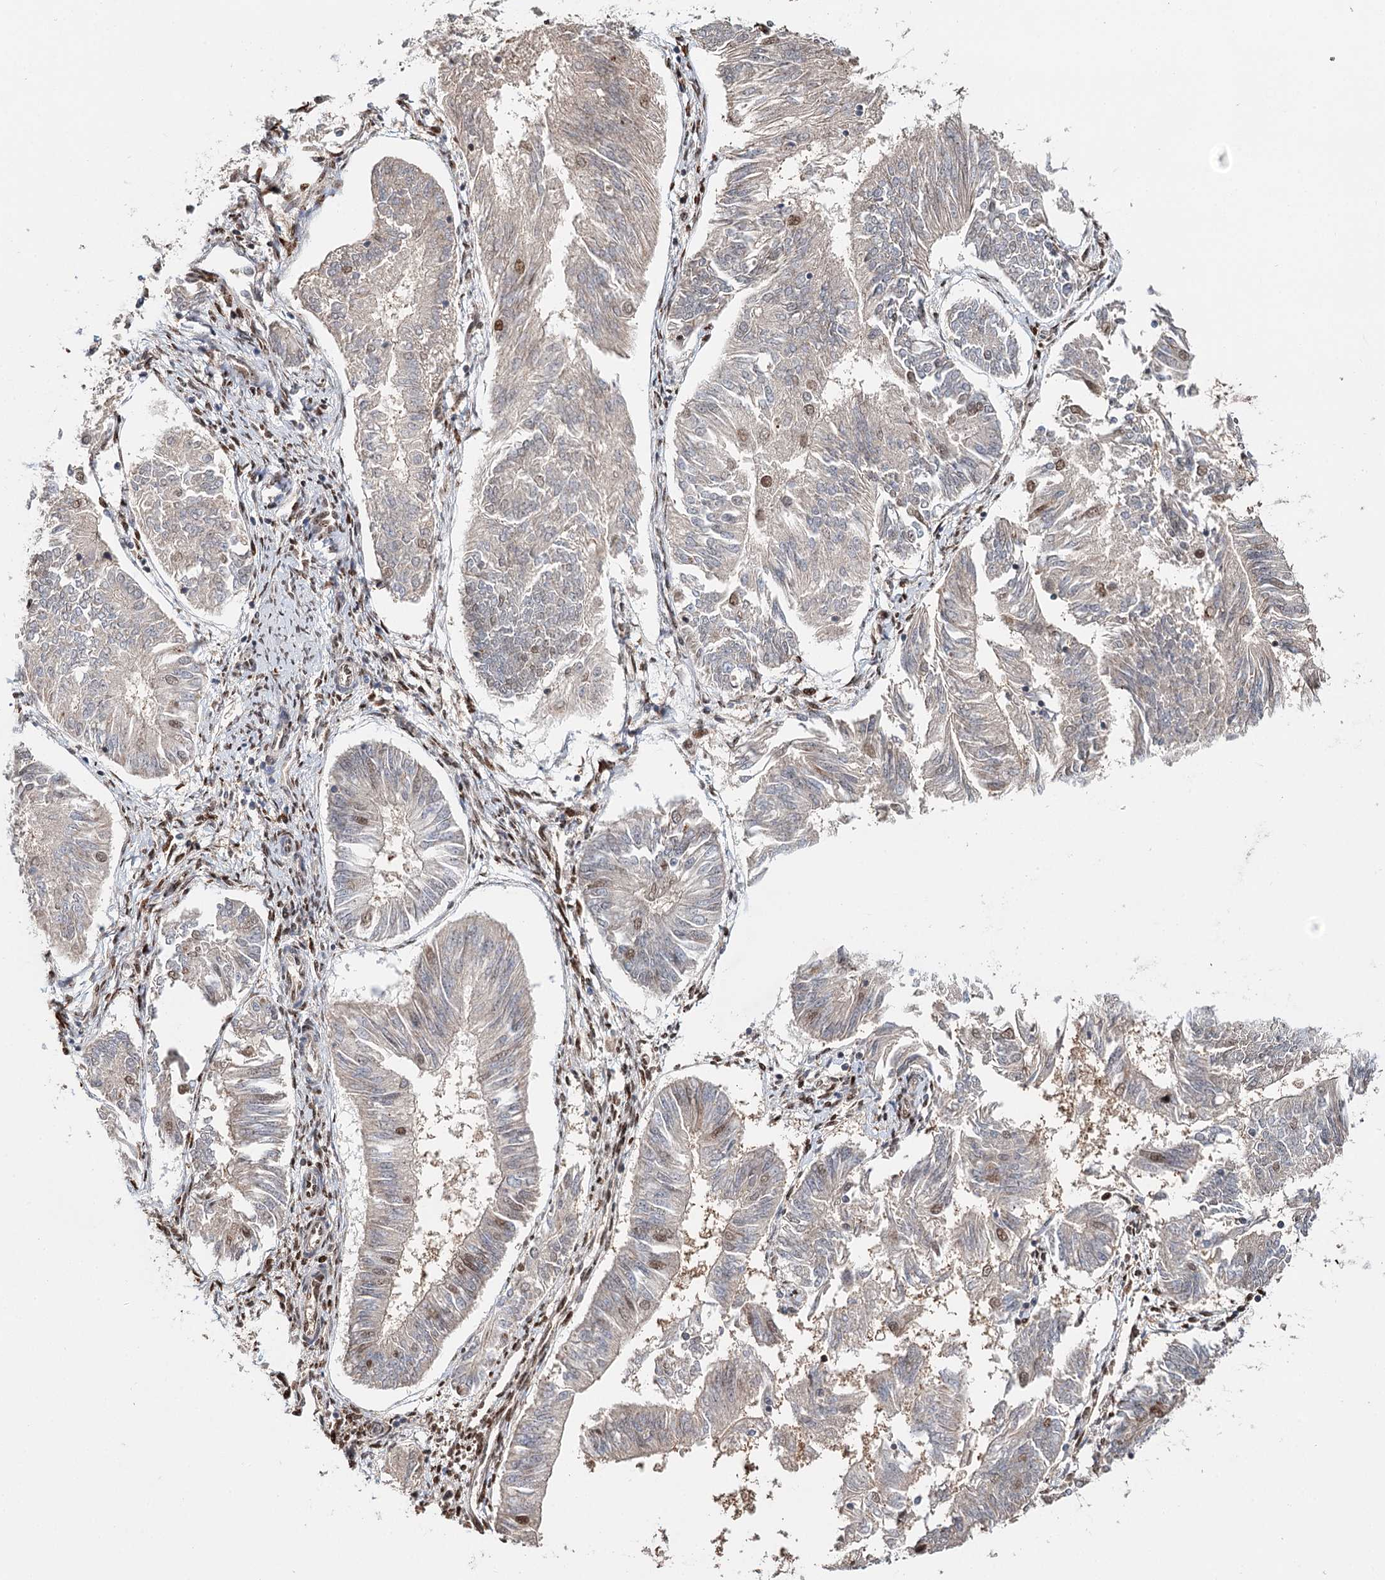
{"staining": {"intensity": "moderate", "quantity": "<25%", "location": "nuclear"}, "tissue": "endometrial cancer", "cell_type": "Tumor cells", "image_type": "cancer", "snomed": [{"axis": "morphology", "description": "Adenocarcinoma, NOS"}, {"axis": "topography", "description": "Endometrium"}], "caption": "The micrograph shows staining of endometrial adenocarcinoma, revealing moderate nuclear protein expression (brown color) within tumor cells. Using DAB (brown) and hematoxylin (blue) stains, captured at high magnification using brightfield microscopy.", "gene": "RPS27A", "patient": {"sex": "female", "age": 58}}